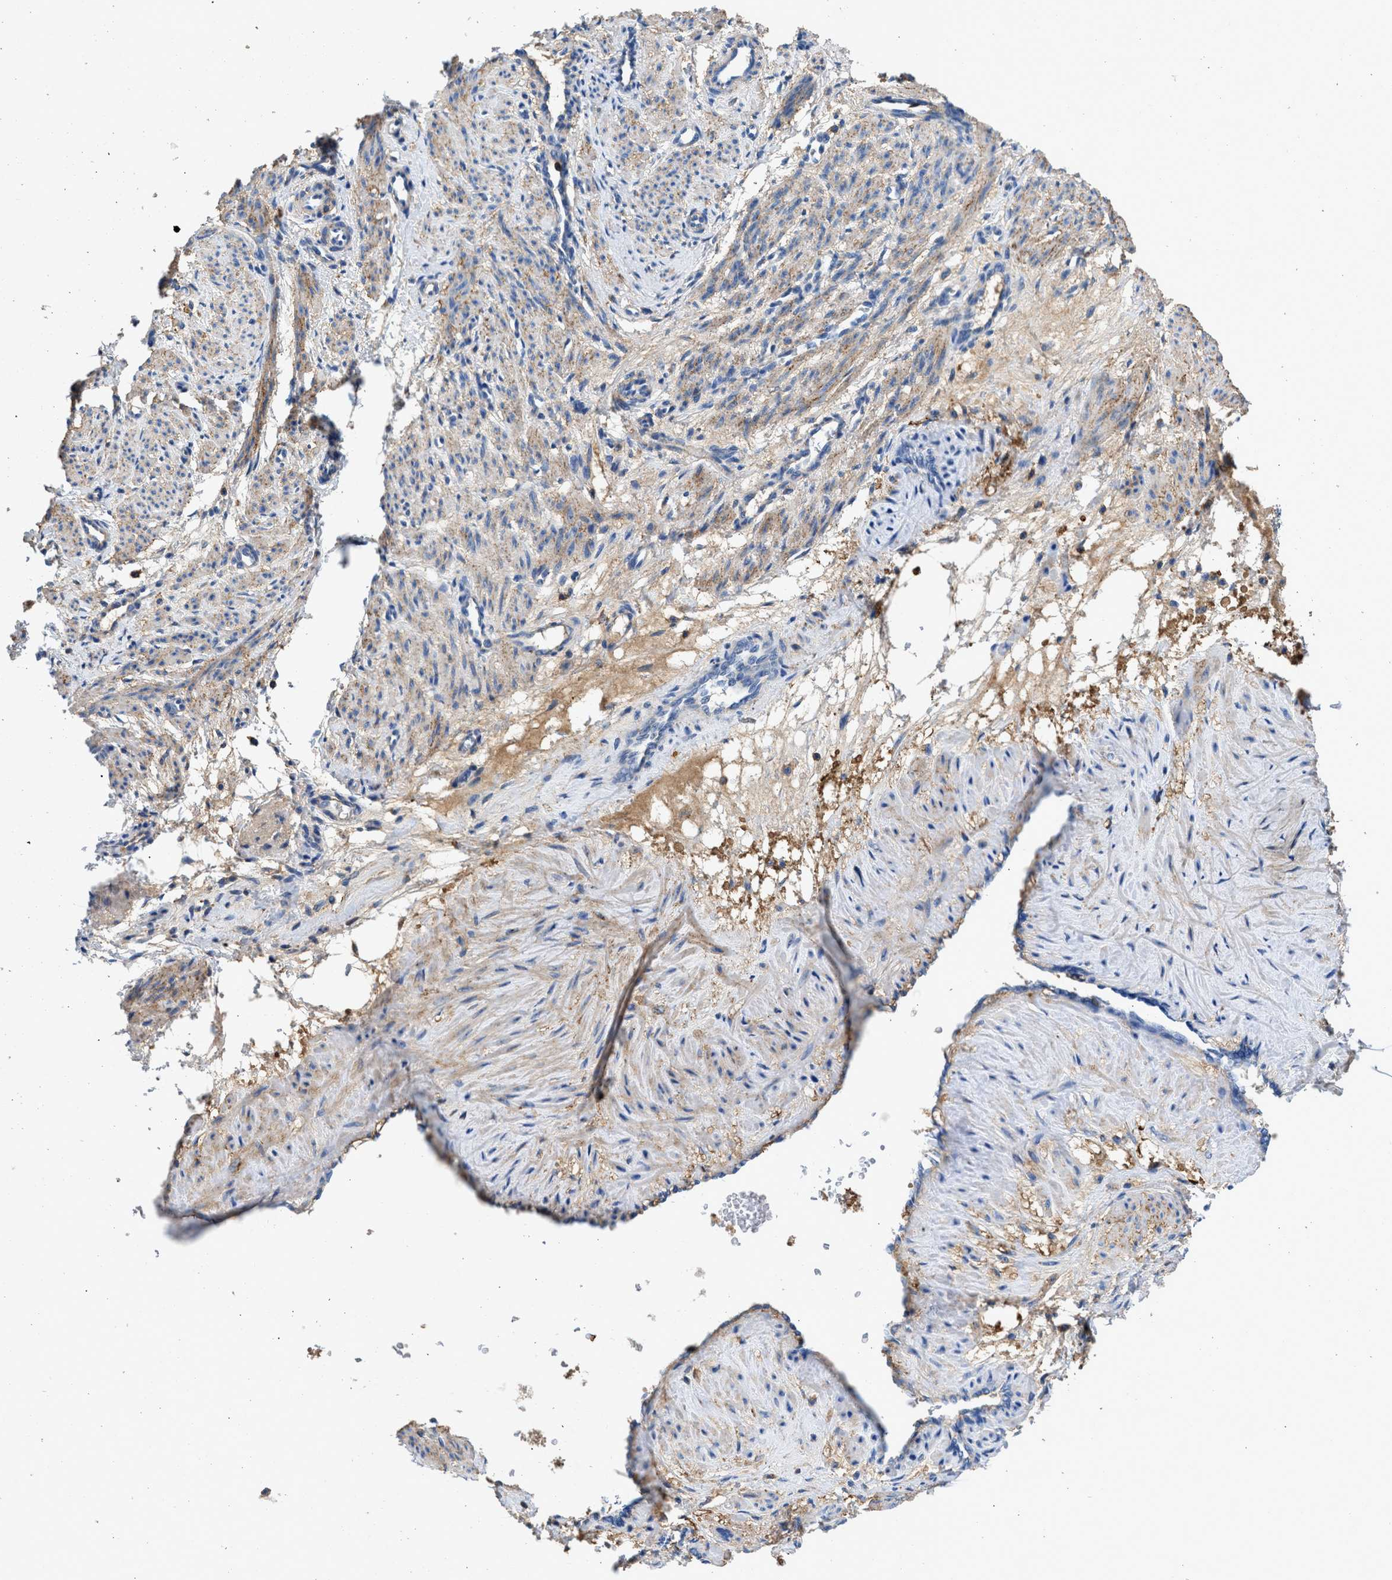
{"staining": {"intensity": "moderate", "quantity": "25%-75%", "location": "cytoplasmic/membranous"}, "tissue": "smooth muscle", "cell_type": "Smooth muscle cells", "image_type": "normal", "snomed": [{"axis": "morphology", "description": "Normal tissue, NOS"}, {"axis": "topography", "description": "Endometrium"}], "caption": "A high-resolution photomicrograph shows immunohistochemistry staining of normal smooth muscle, which shows moderate cytoplasmic/membranous expression in about 25%-75% of smooth muscle cells.", "gene": "KCNQ4", "patient": {"sex": "female", "age": 33}}